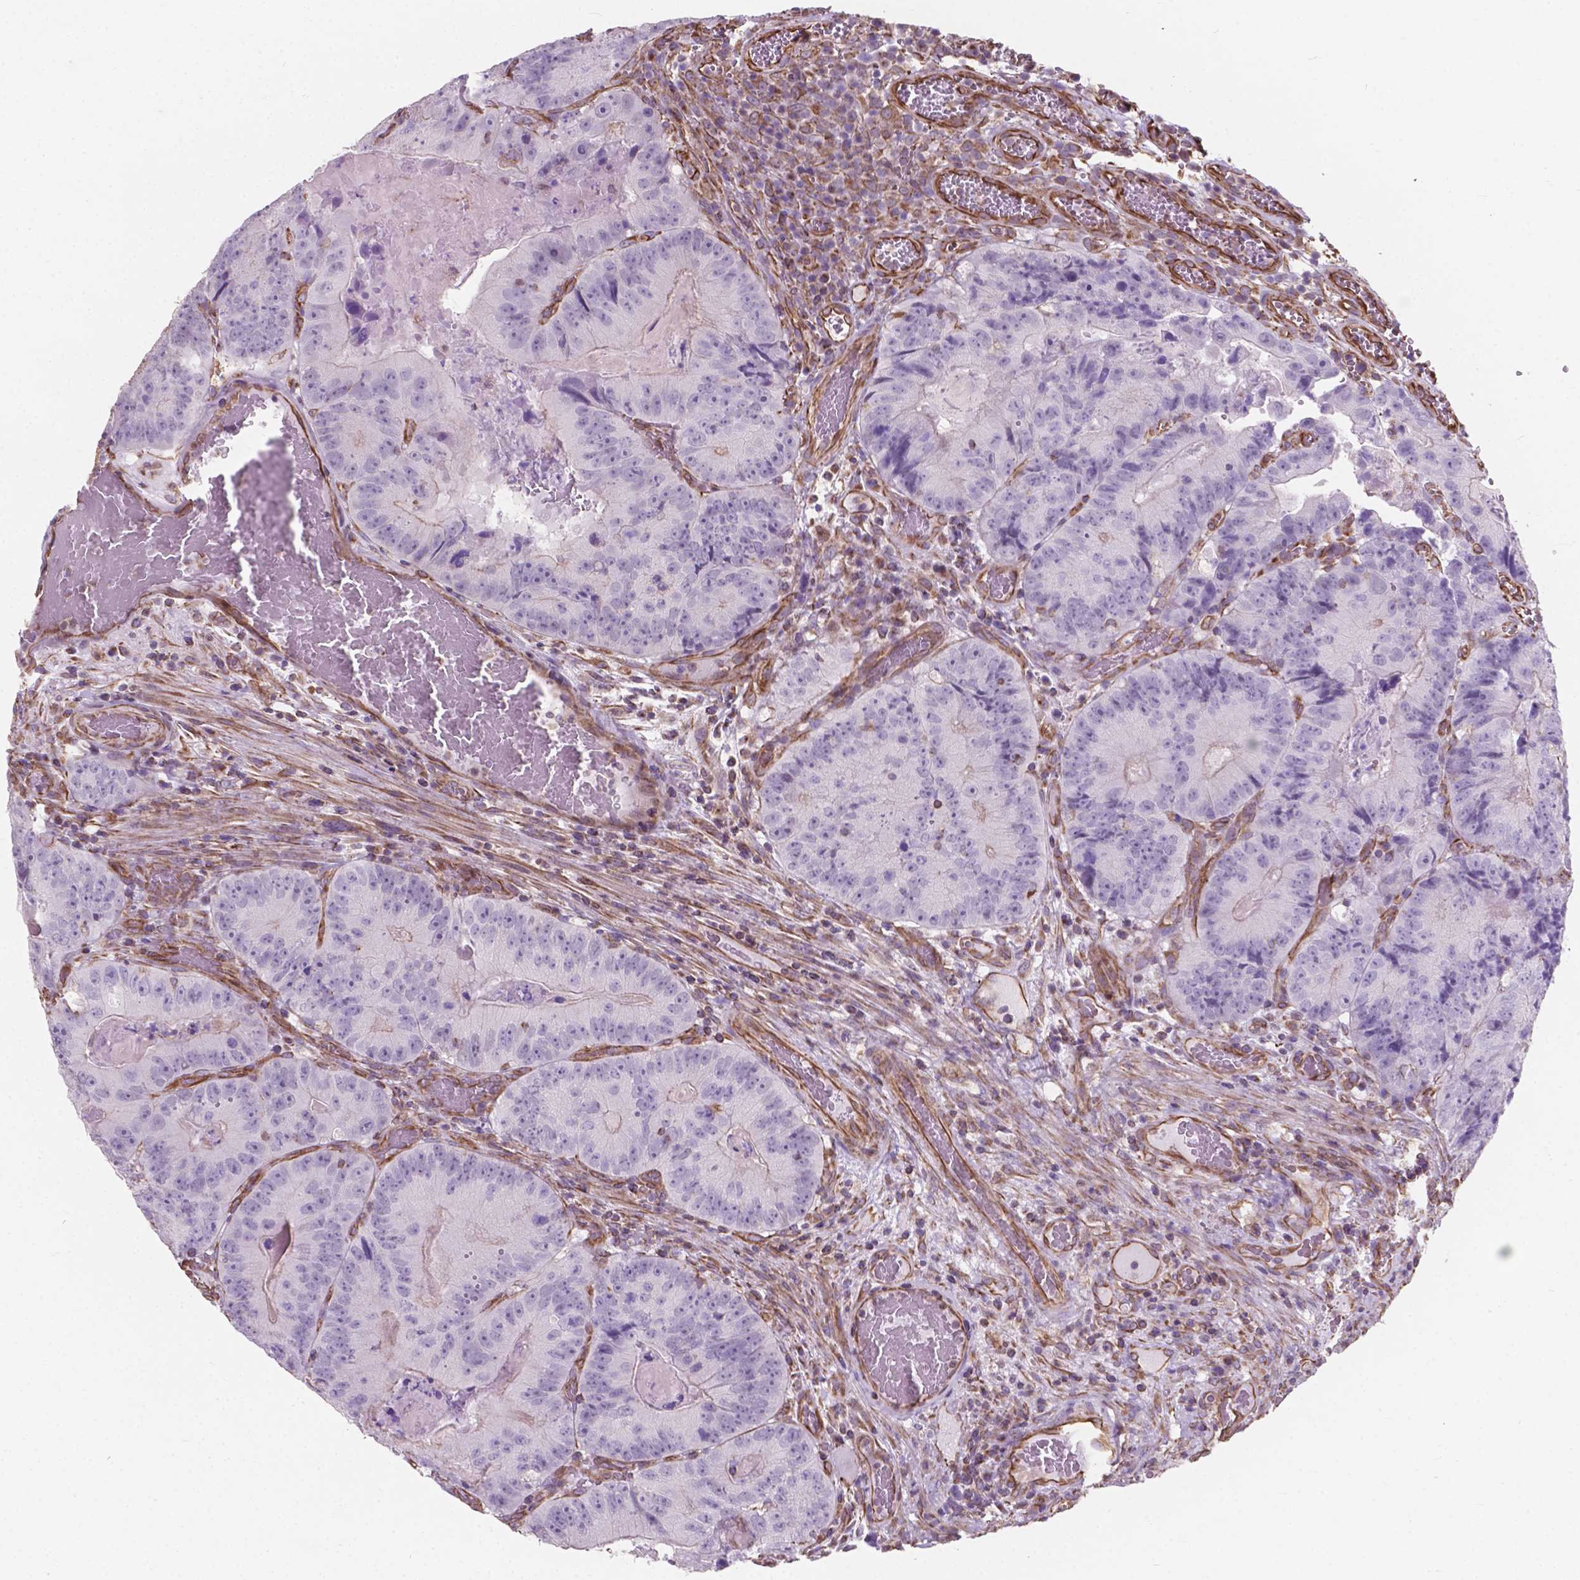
{"staining": {"intensity": "negative", "quantity": "none", "location": "none"}, "tissue": "colorectal cancer", "cell_type": "Tumor cells", "image_type": "cancer", "snomed": [{"axis": "morphology", "description": "Adenocarcinoma, NOS"}, {"axis": "topography", "description": "Colon"}], "caption": "Immunohistochemistry (IHC) of human colorectal cancer (adenocarcinoma) shows no staining in tumor cells. (DAB (3,3'-diaminobenzidine) immunohistochemistry, high magnification).", "gene": "AMOT", "patient": {"sex": "female", "age": 86}}